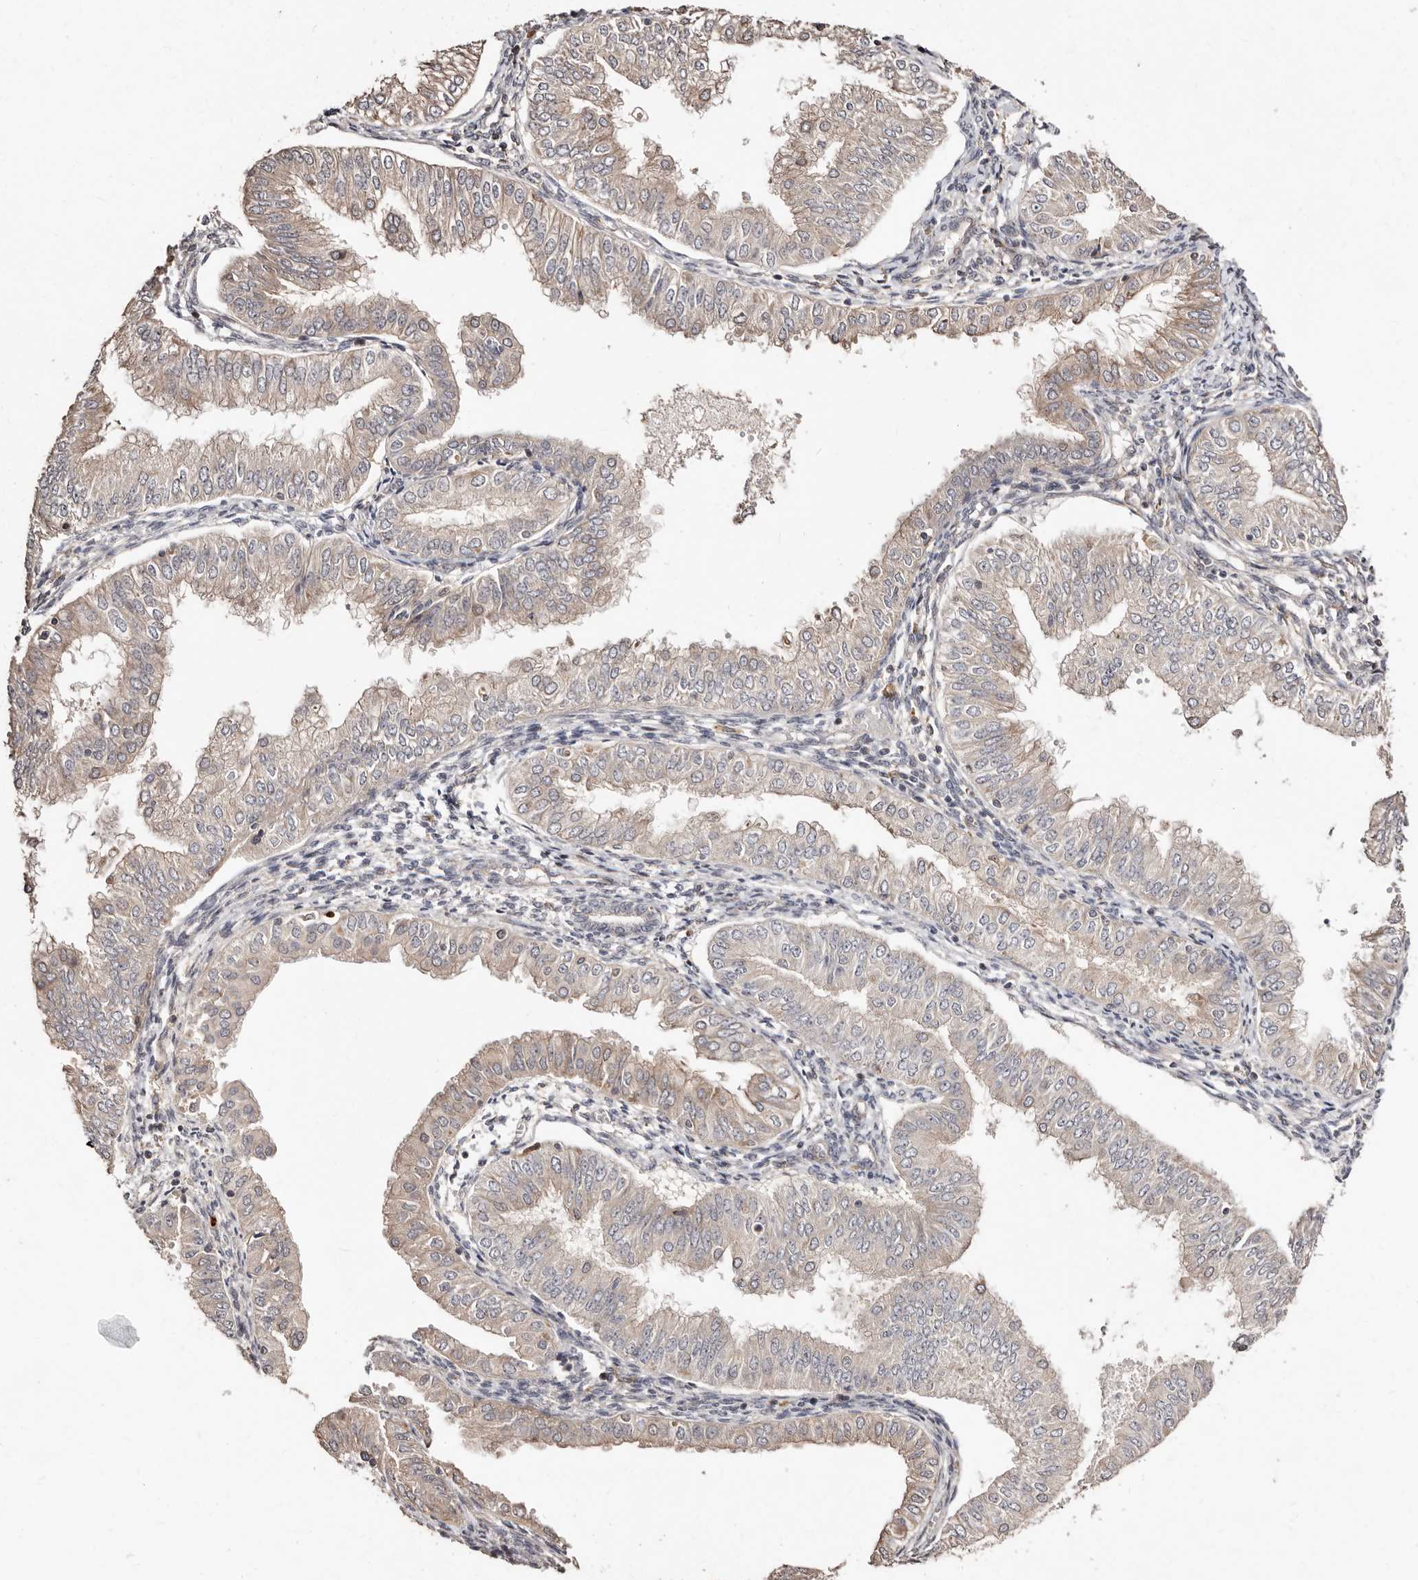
{"staining": {"intensity": "weak", "quantity": "25%-75%", "location": "cytoplasmic/membranous"}, "tissue": "endometrial cancer", "cell_type": "Tumor cells", "image_type": "cancer", "snomed": [{"axis": "morphology", "description": "Normal tissue, NOS"}, {"axis": "morphology", "description": "Adenocarcinoma, NOS"}, {"axis": "topography", "description": "Endometrium"}], "caption": "Endometrial adenocarcinoma stained with IHC exhibits weak cytoplasmic/membranous expression in about 25%-75% of tumor cells.", "gene": "APOL6", "patient": {"sex": "female", "age": 53}}